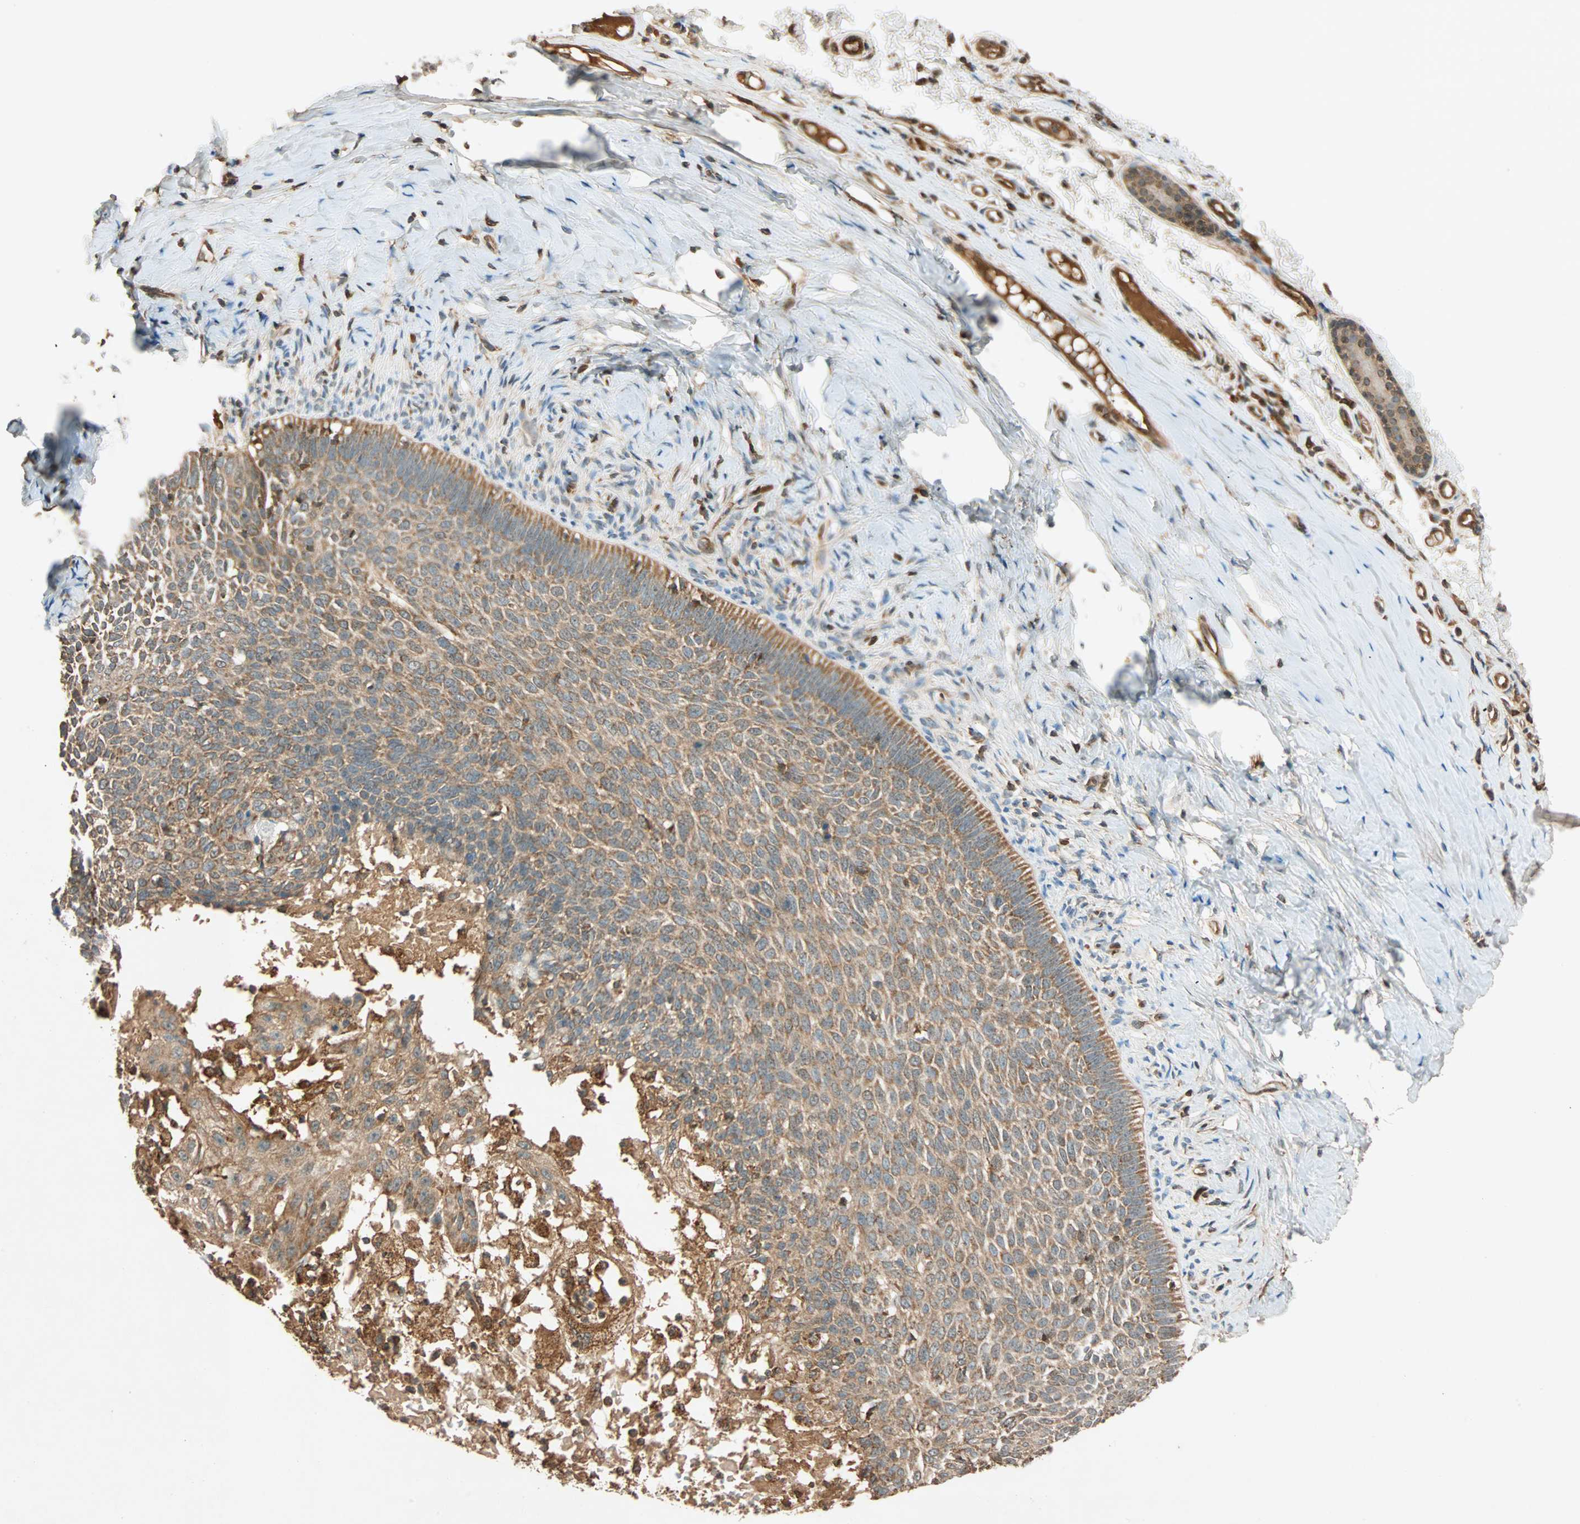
{"staining": {"intensity": "moderate", "quantity": ">75%", "location": "cytoplasmic/membranous"}, "tissue": "skin cancer", "cell_type": "Tumor cells", "image_type": "cancer", "snomed": [{"axis": "morphology", "description": "Normal tissue, NOS"}, {"axis": "morphology", "description": "Basal cell carcinoma"}, {"axis": "topography", "description": "Skin"}], "caption": "A photomicrograph showing moderate cytoplasmic/membranous positivity in approximately >75% of tumor cells in skin cancer, as visualized by brown immunohistochemical staining.", "gene": "MAPK1", "patient": {"sex": "male", "age": 87}}